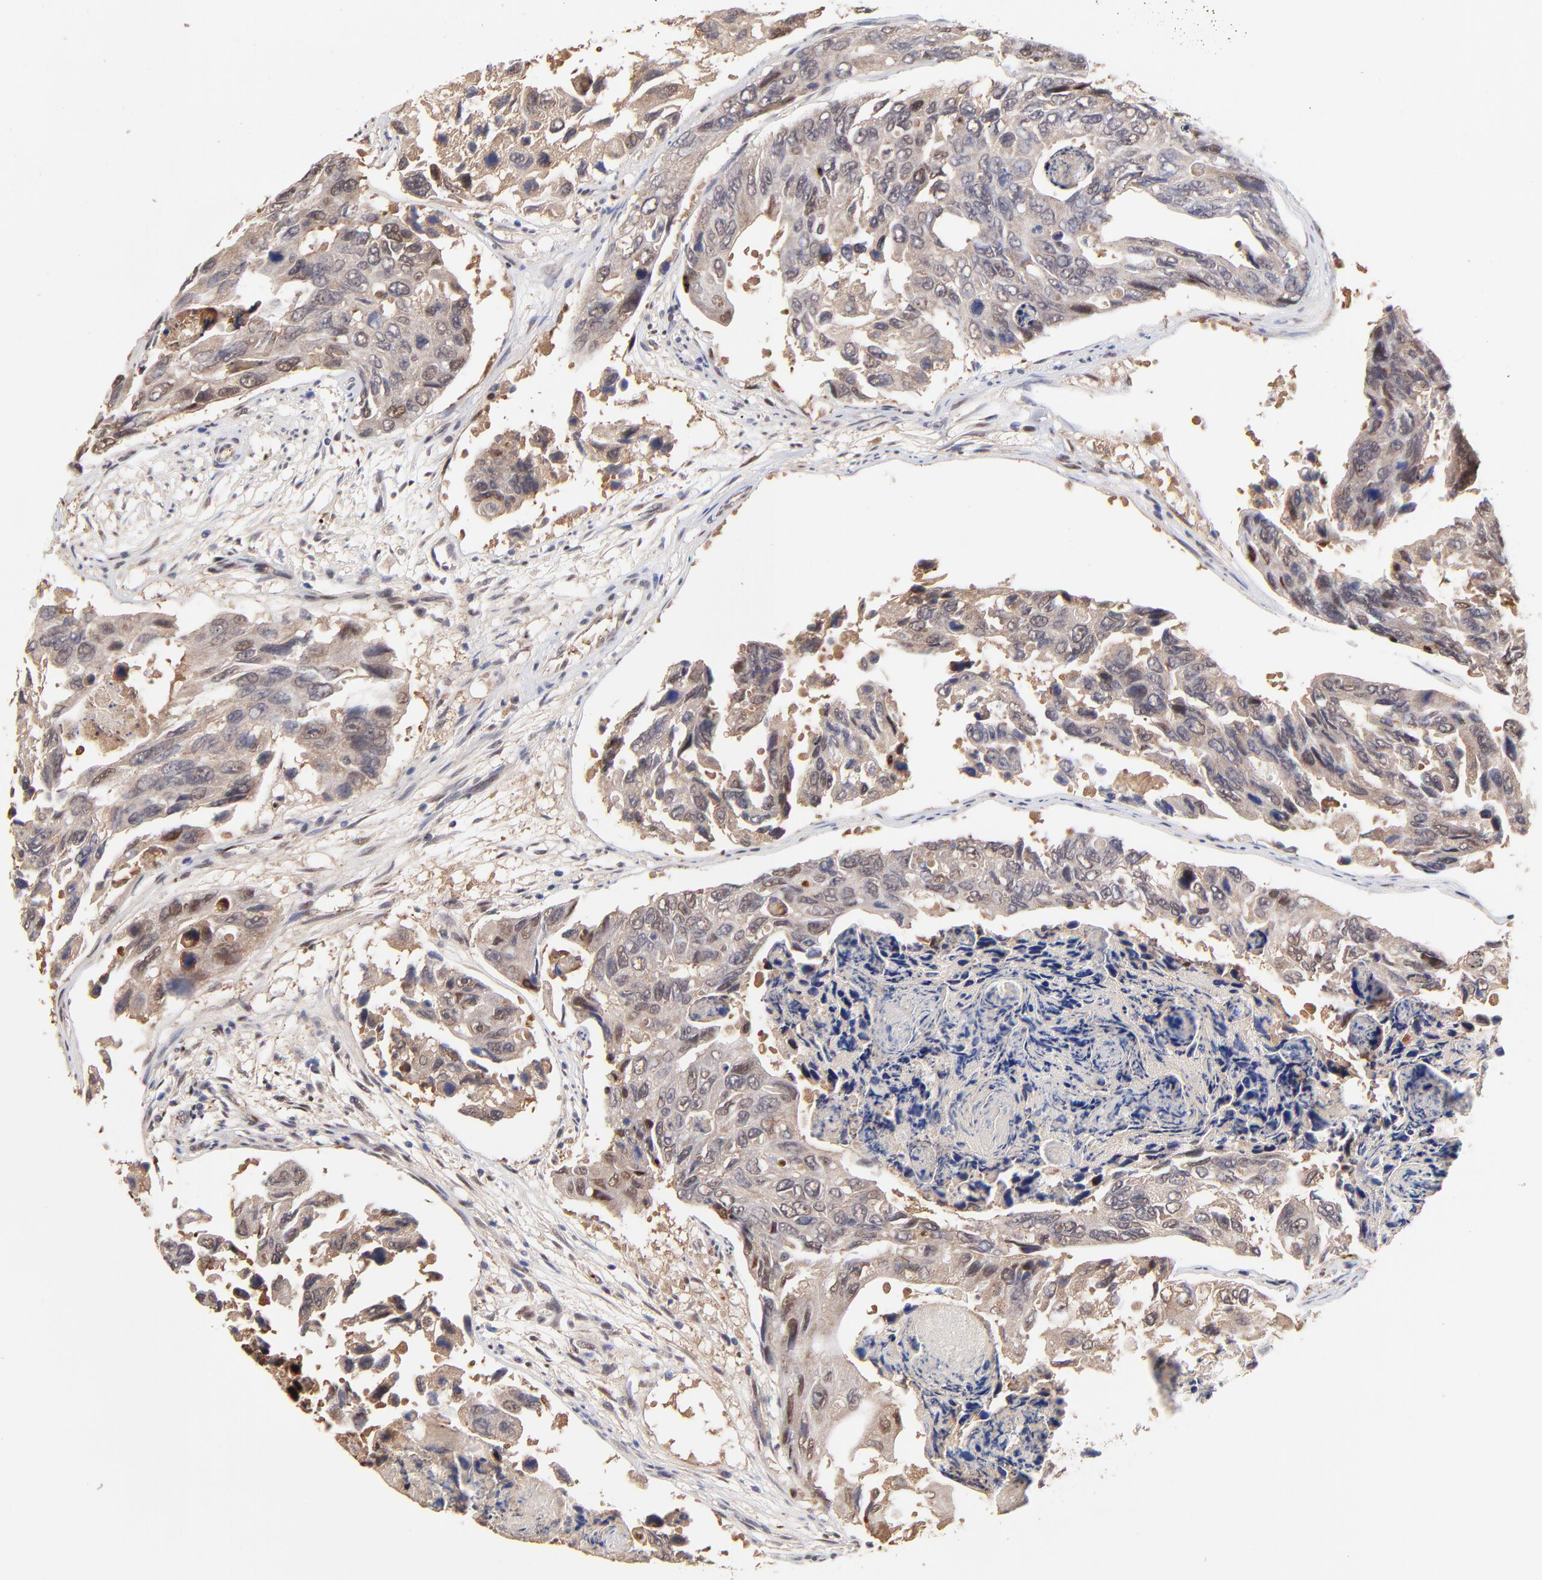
{"staining": {"intensity": "weak", "quantity": "<25%", "location": "cytoplasmic/membranous,nuclear"}, "tissue": "colorectal cancer", "cell_type": "Tumor cells", "image_type": "cancer", "snomed": [{"axis": "morphology", "description": "Adenocarcinoma, NOS"}, {"axis": "topography", "description": "Colon"}], "caption": "This is a micrograph of immunohistochemistry staining of colorectal cancer, which shows no staining in tumor cells.", "gene": "PSMD14", "patient": {"sex": "female", "age": 86}}